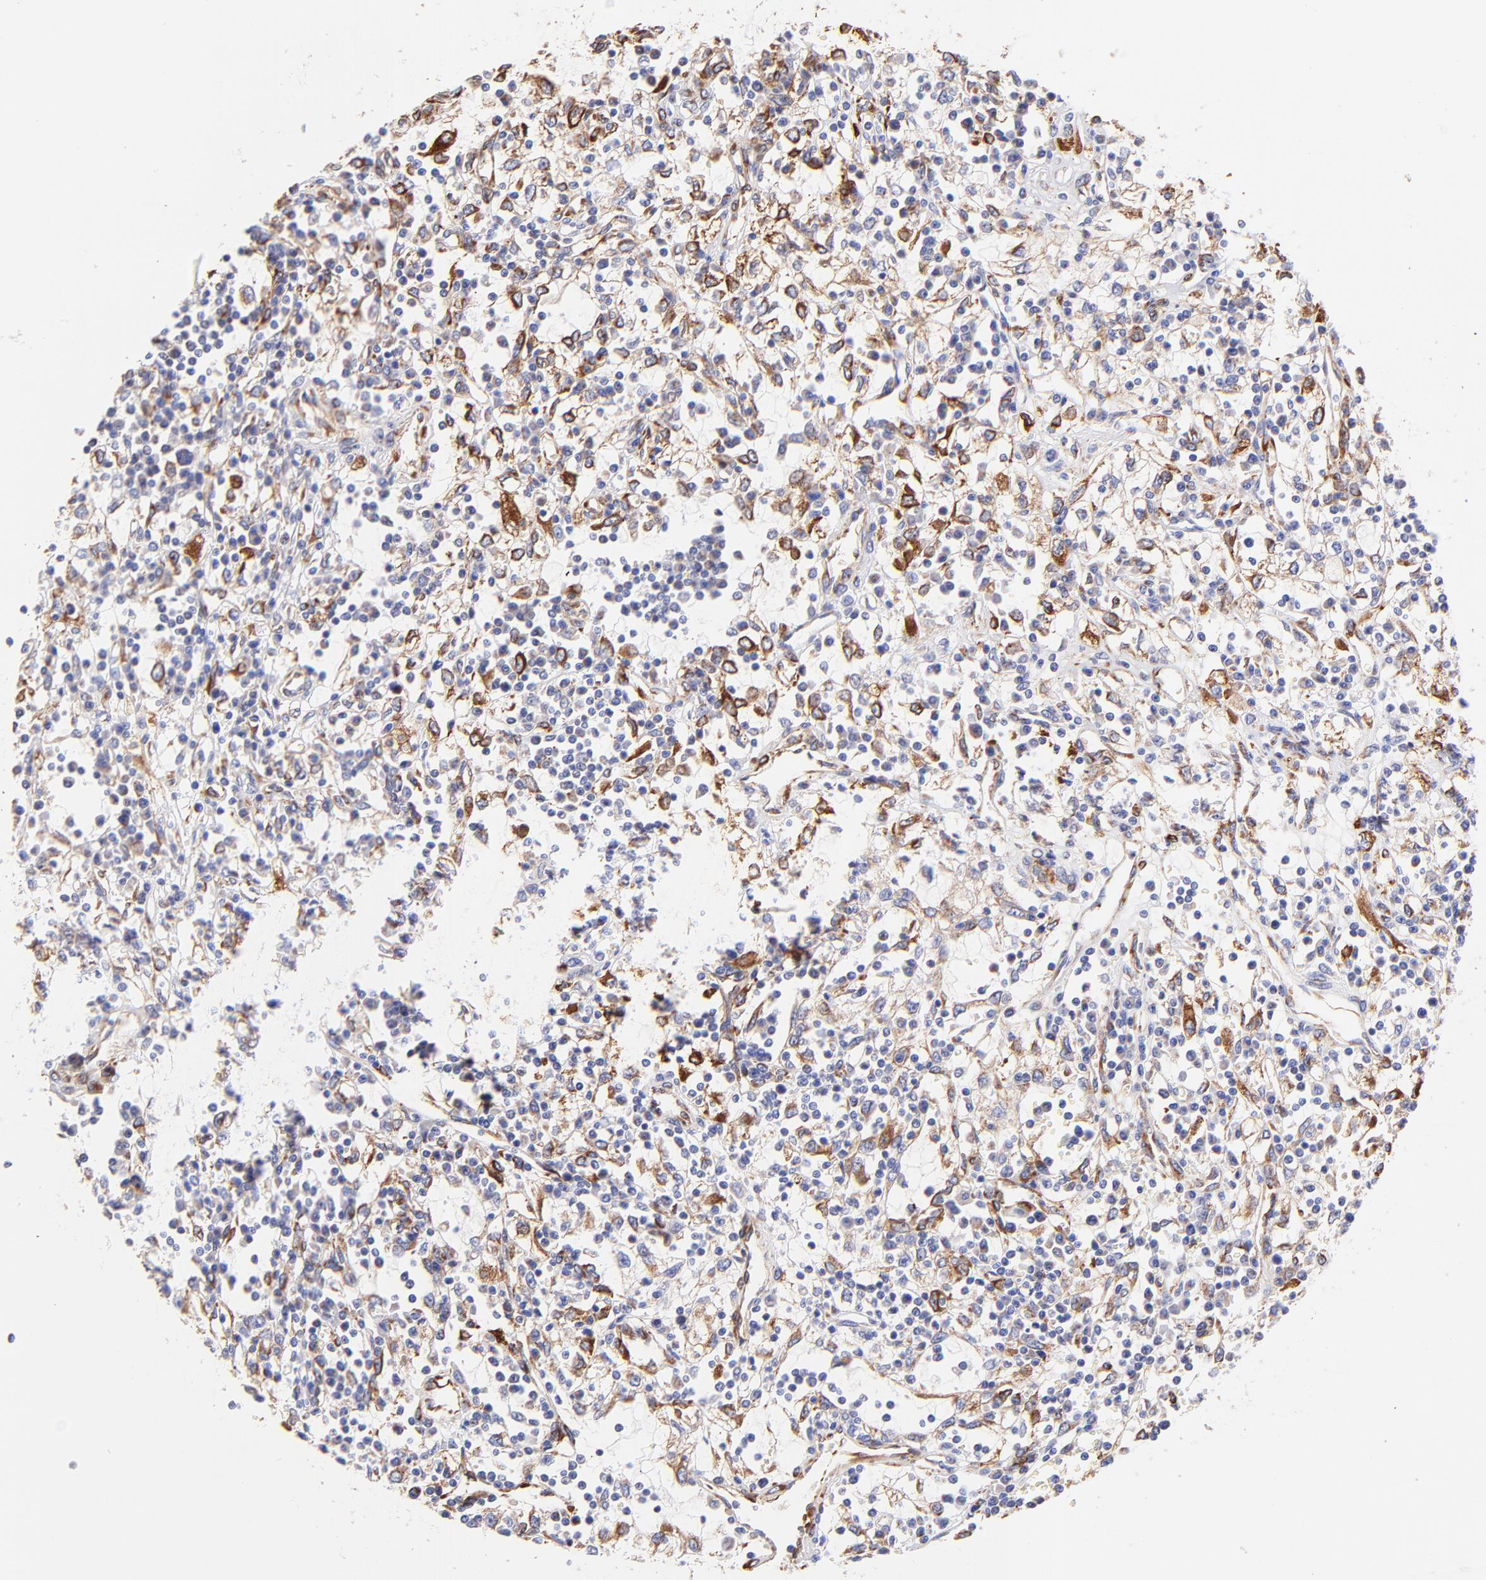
{"staining": {"intensity": "moderate", "quantity": "25%-75%", "location": "cytoplasmic/membranous"}, "tissue": "renal cancer", "cell_type": "Tumor cells", "image_type": "cancer", "snomed": [{"axis": "morphology", "description": "Adenocarcinoma, NOS"}, {"axis": "topography", "description": "Kidney"}], "caption": "Renal cancer (adenocarcinoma) stained with DAB (3,3'-diaminobenzidine) IHC shows medium levels of moderate cytoplasmic/membranous positivity in approximately 25%-75% of tumor cells. Immunohistochemistry (ihc) stains the protein of interest in brown and the nuclei are stained blue.", "gene": "SPARC", "patient": {"sex": "male", "age": 82}}